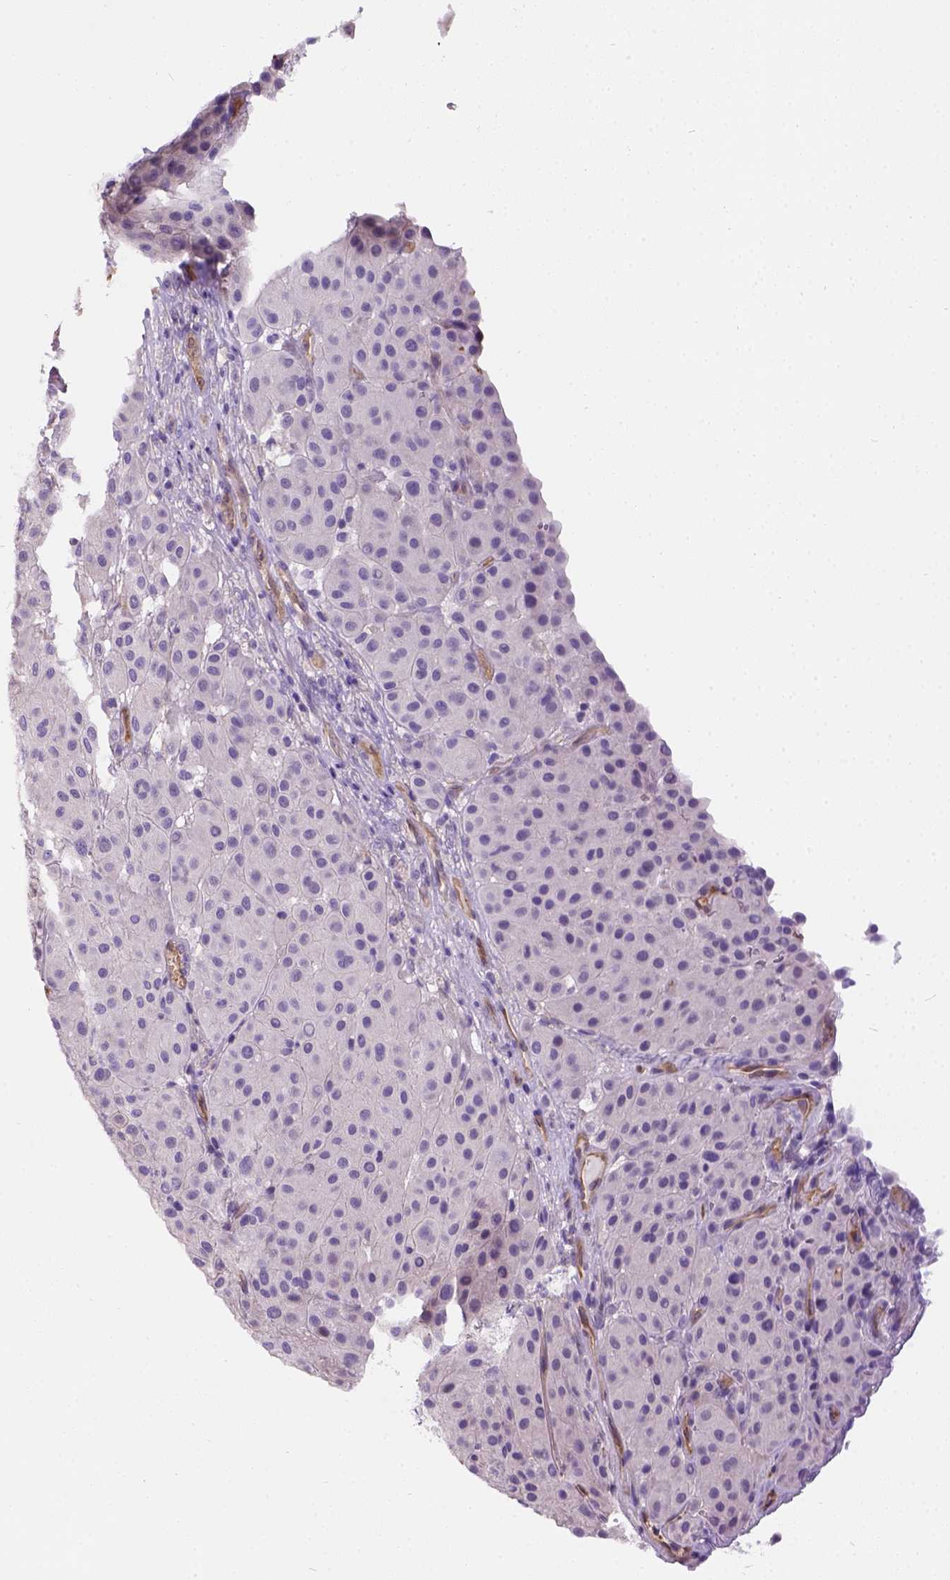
{"staining": {"intensity": "negative", "quantity": "none", "location": "none"}, "tissue": "melanoma", "cell_type": "Tumor cells", "image_type": "cancer", "snomed": [{"axis": "morphology", "description": "Malignant melanoma, Metastatic site"}, {"axis": "topography", "description": "Smooth muscle"}], "caption": "Tumor cells are negative for protein expression in human melanoma.", "gene": "PHF7", "patient": {"sex": "male", "age": 41}}